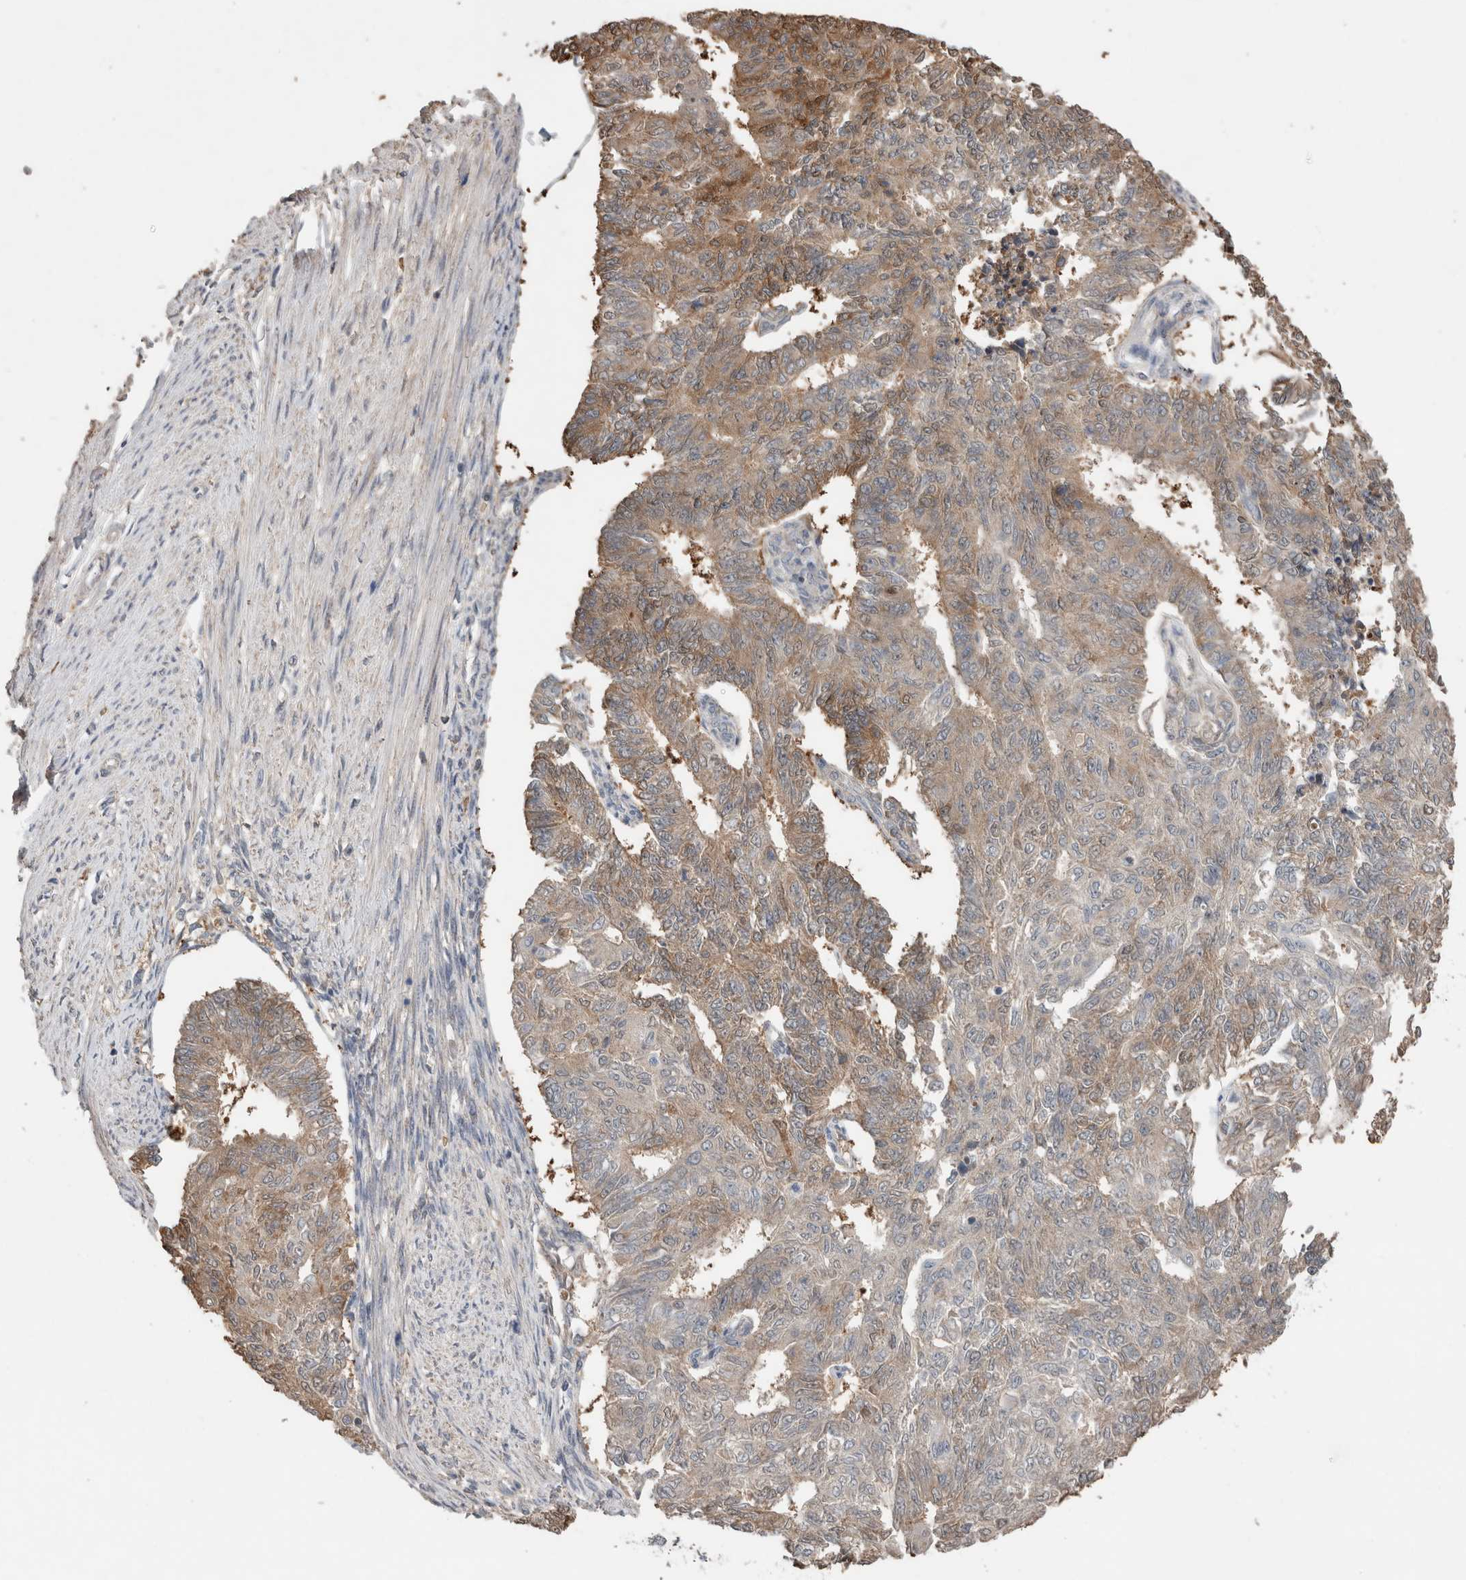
{"staining": {"intensity": "moderate", "quantity": "25%-75%", "location": "cytoplasmic/membranous"}, "tissue": "endometrial cancer", "cell_type": "Tumor cells", "image_type": "cancer", "snomed": [{"axis": "morphology", "description": "Adenocarcinoma, NOS"}, {"axis": "topography", "description": "Endometrium"}], "caption": "Endometrial adenocarcinoma tissue displays moderate cytoplasmic/membranous positivity in about 25%-75% of tumor cells", "gene": "TRIM5", "patient": {"sex": "female", "age": 32}}